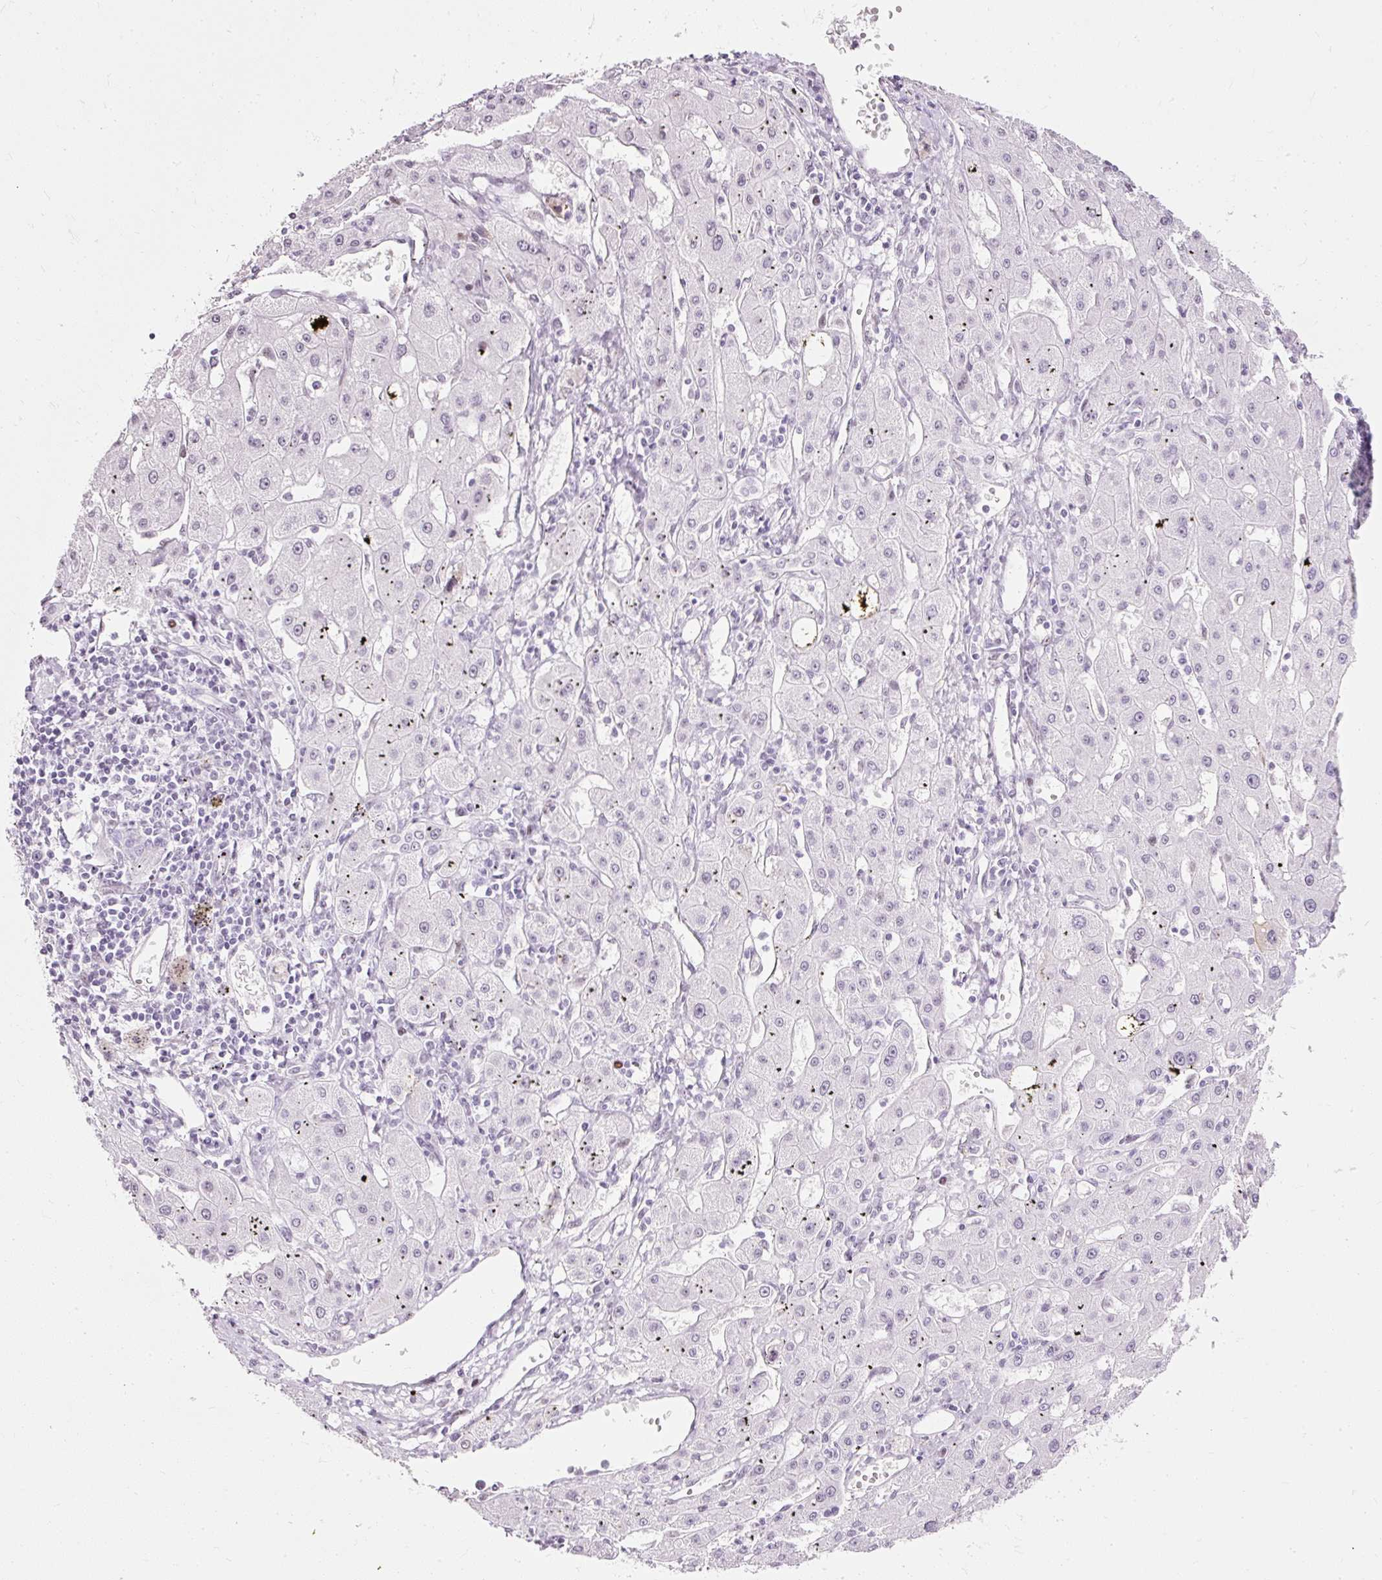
{"staining": {"intensity": "negative", "quantity": "none", "location": "none"}, "tissue": "liver cancer", "cell_type": "Tumor cells", "image_type": "cancer", "snomed": [{"axis": "morphology", "description": "Carcinoma, Hepatocellular, NOS"}, {"axis": "topography", "description": "Liver"}], "caption": "This is an immunohistochemistry micrograph of liver cancer (hepatocellular carcinoma). There is no positivity in tumor cells.", "gene": "PDE6B", "patient": {"sex": "male", "age": 72}}